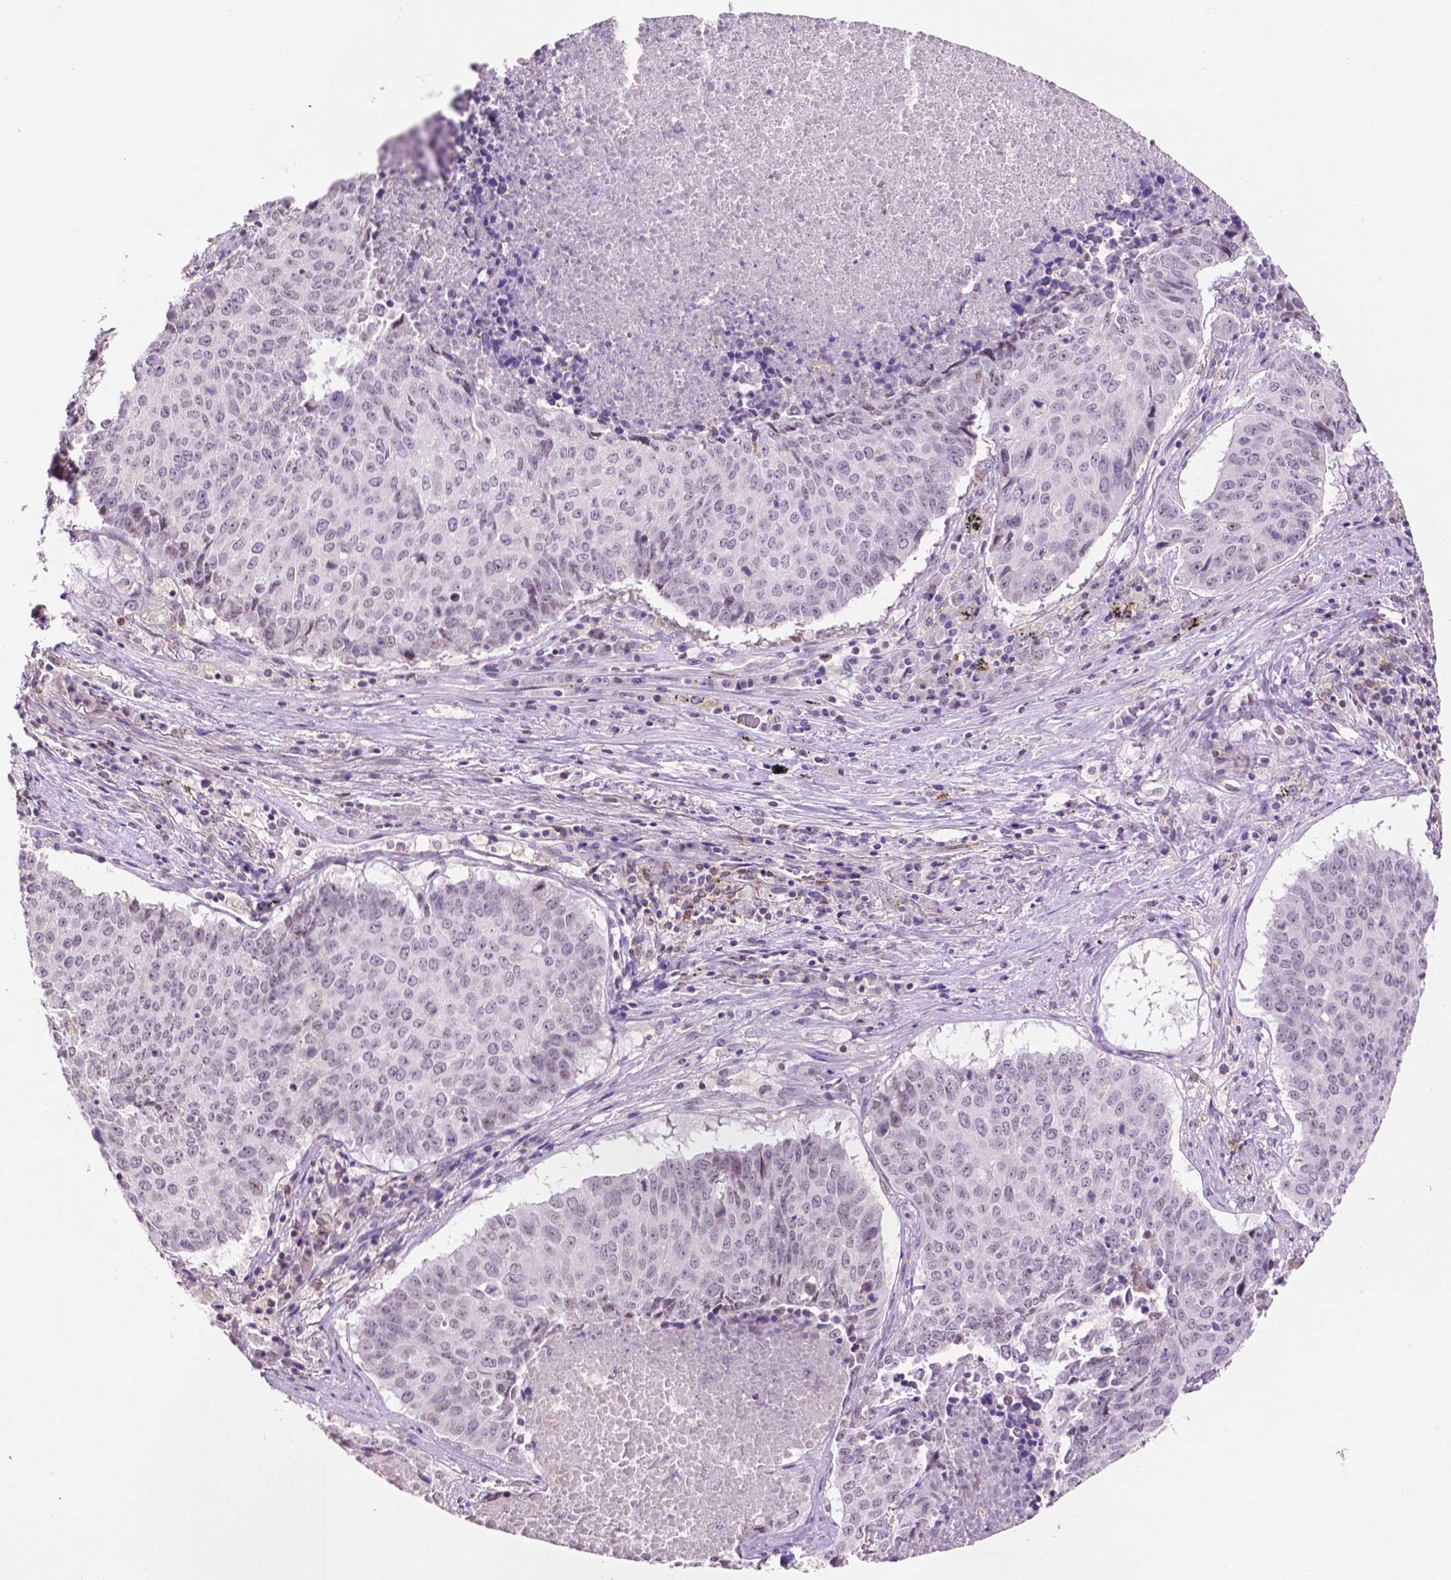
{"staining": {"intensity": "negative", "quantity": "none", "location": "none"}, "tissue": "lung cancer", "cell_type": "Tumor cells", "image_type": "cancer", "snomed": [{"axis": "morphology", "description": "Normal tissue, NOS"}, {"axis": "morphology", "description": "Squamous cell carcinoma, NOS"}, {"axis": "topography", "description": "Bronchus"}, {"axis": "topography", "description": "Lung"}], "caption": "Image shows no protein expression in tumor cells of lung cancer tissue. (Stains: DAB (3,3'-diaminobenzidine) immunohistochemistry (IHC) with hematoxylin counter stain, Microscopy: brightfield microscopy at high magnification).", "gene": "PTPN6", "patient": {"sex": "male", "age": 64}}